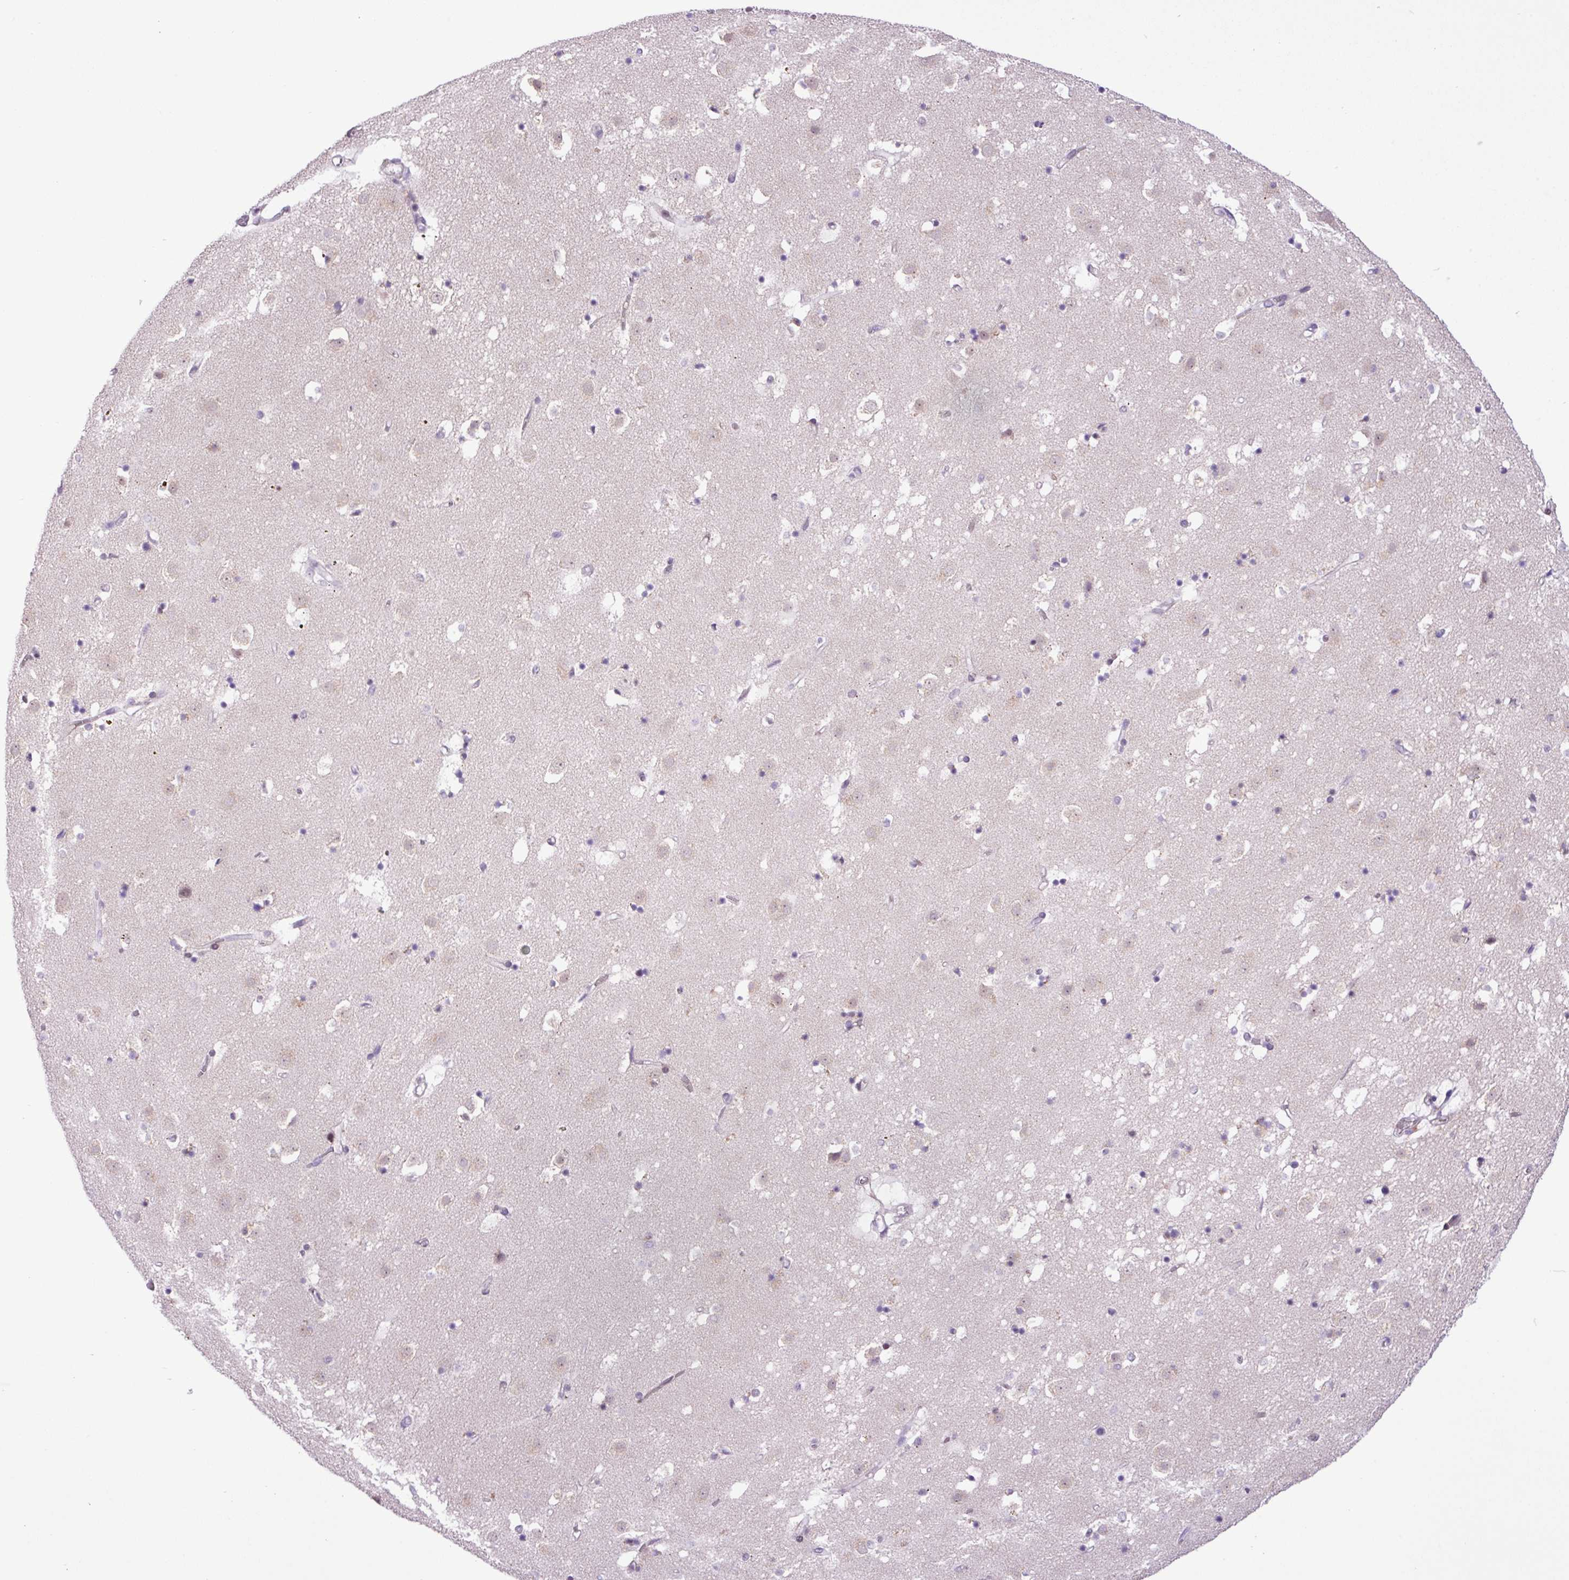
{"staining": {"intensity": "negative", "quantity": "none", "location": "none"}, "tissue": "caudate", "cell_type": "Glial cells", "image_type": "normal", "snomed": [{"axis": "morphology", "description": "Normal tissue, NOS"}, {"axis": "topography", "description": "Lateral ventricle wall"}], "caption": "The histopathology image reveals no staining of glial cells in unremarkable caudate.", "gene": "ZNF354A", "patient": {"sex": "male", "age": 58}}